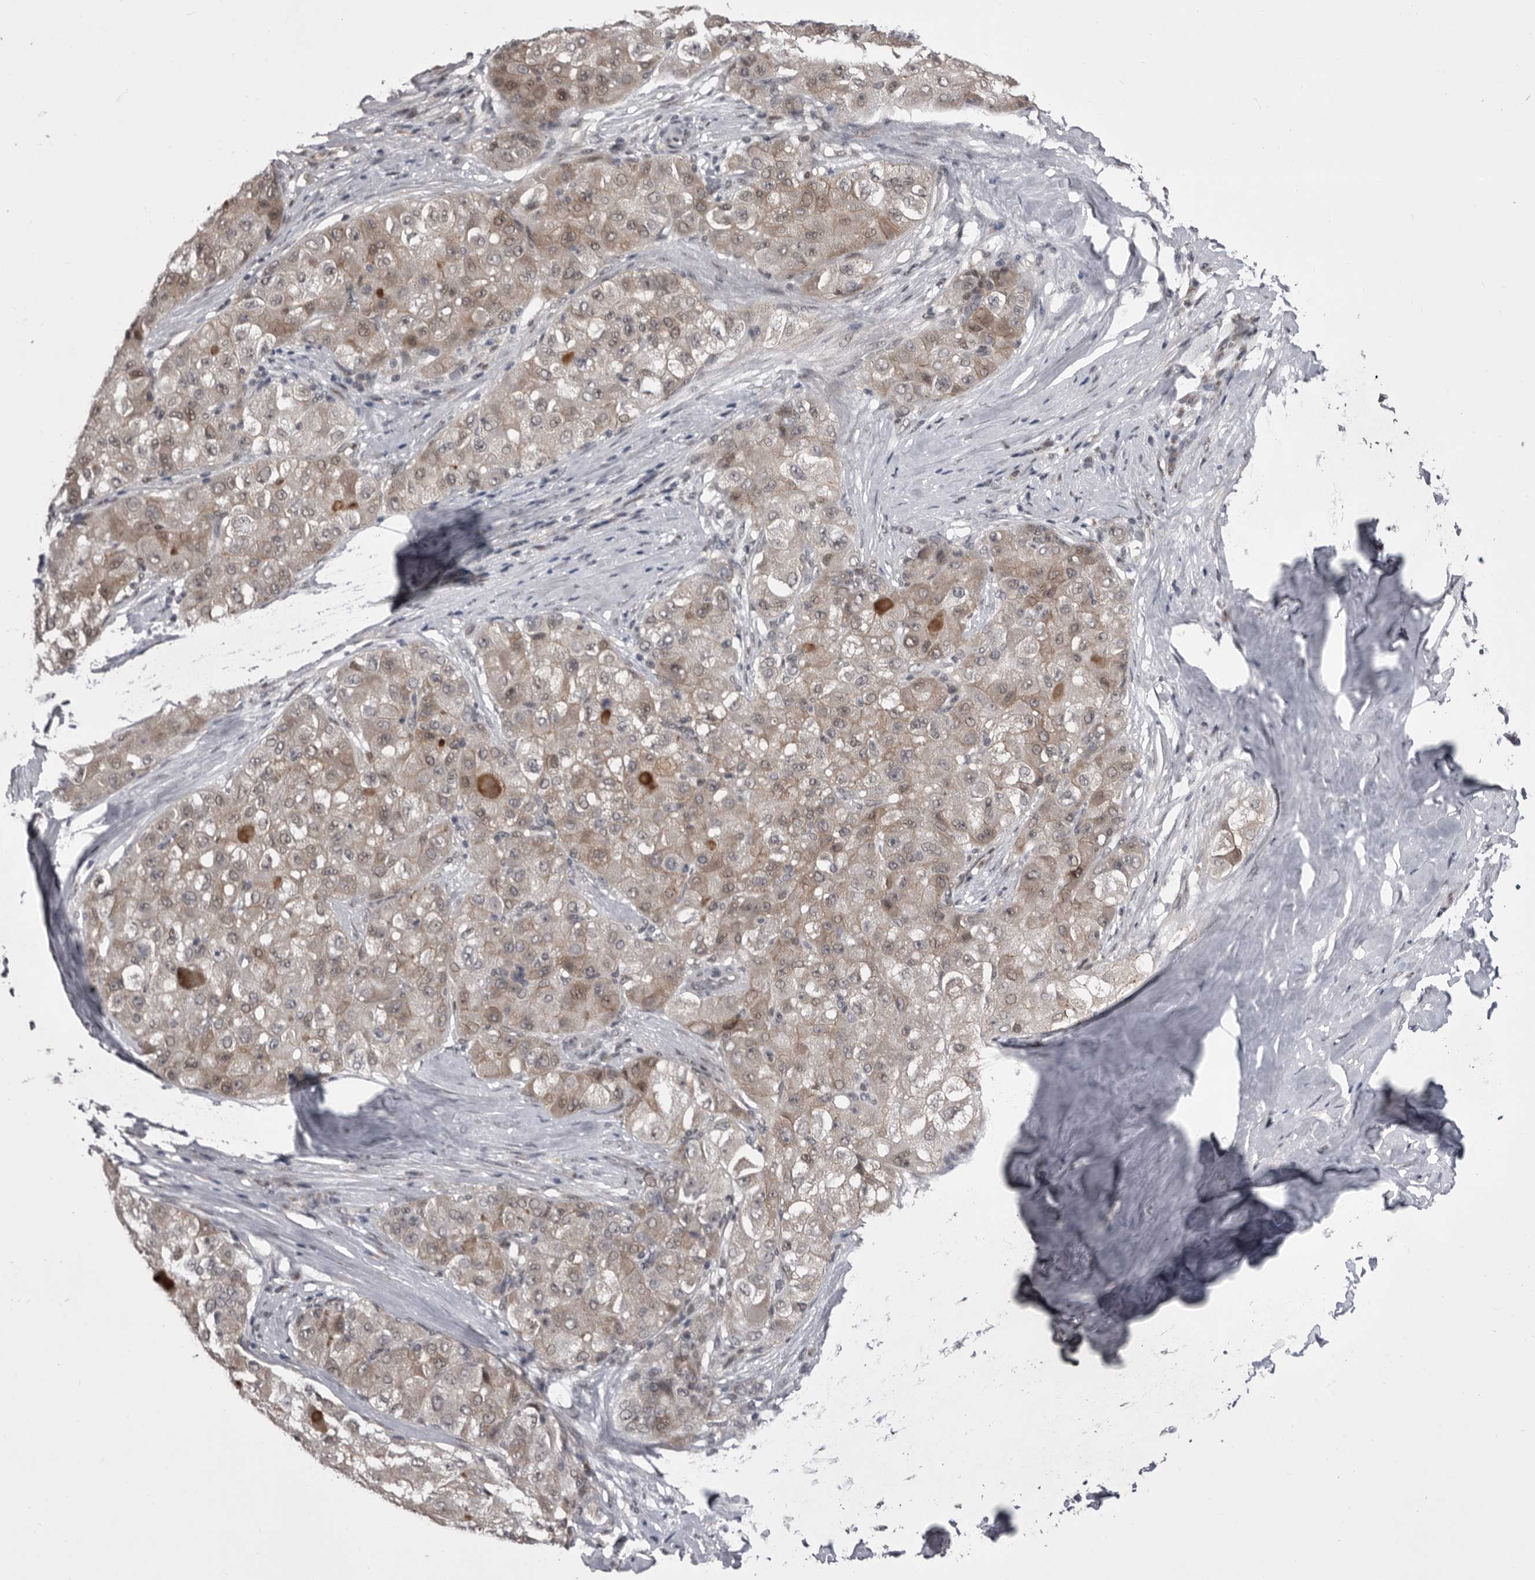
{"staining": {"intensity": "weak", "quantity": ">75%", "location": "cytoplasmic/membranous,nuclear"}, "tissue": "liver cancer", "cell_type": "Tumor cells", "image_type": "cancer", "snomed": [{"axis": "morphology", "description": "Carcinoma, Hepatocellular, NOS"}, {"axis": "topography", "description": "Liver"}], "caption": "Tumor cells show weak cytoplasmic/membranous and nuclear staining in about >75% of cells in liver hepatocellular carcinoma.", "gene": "PRPF3", "patient": {"sex": "male", "age": 80}}